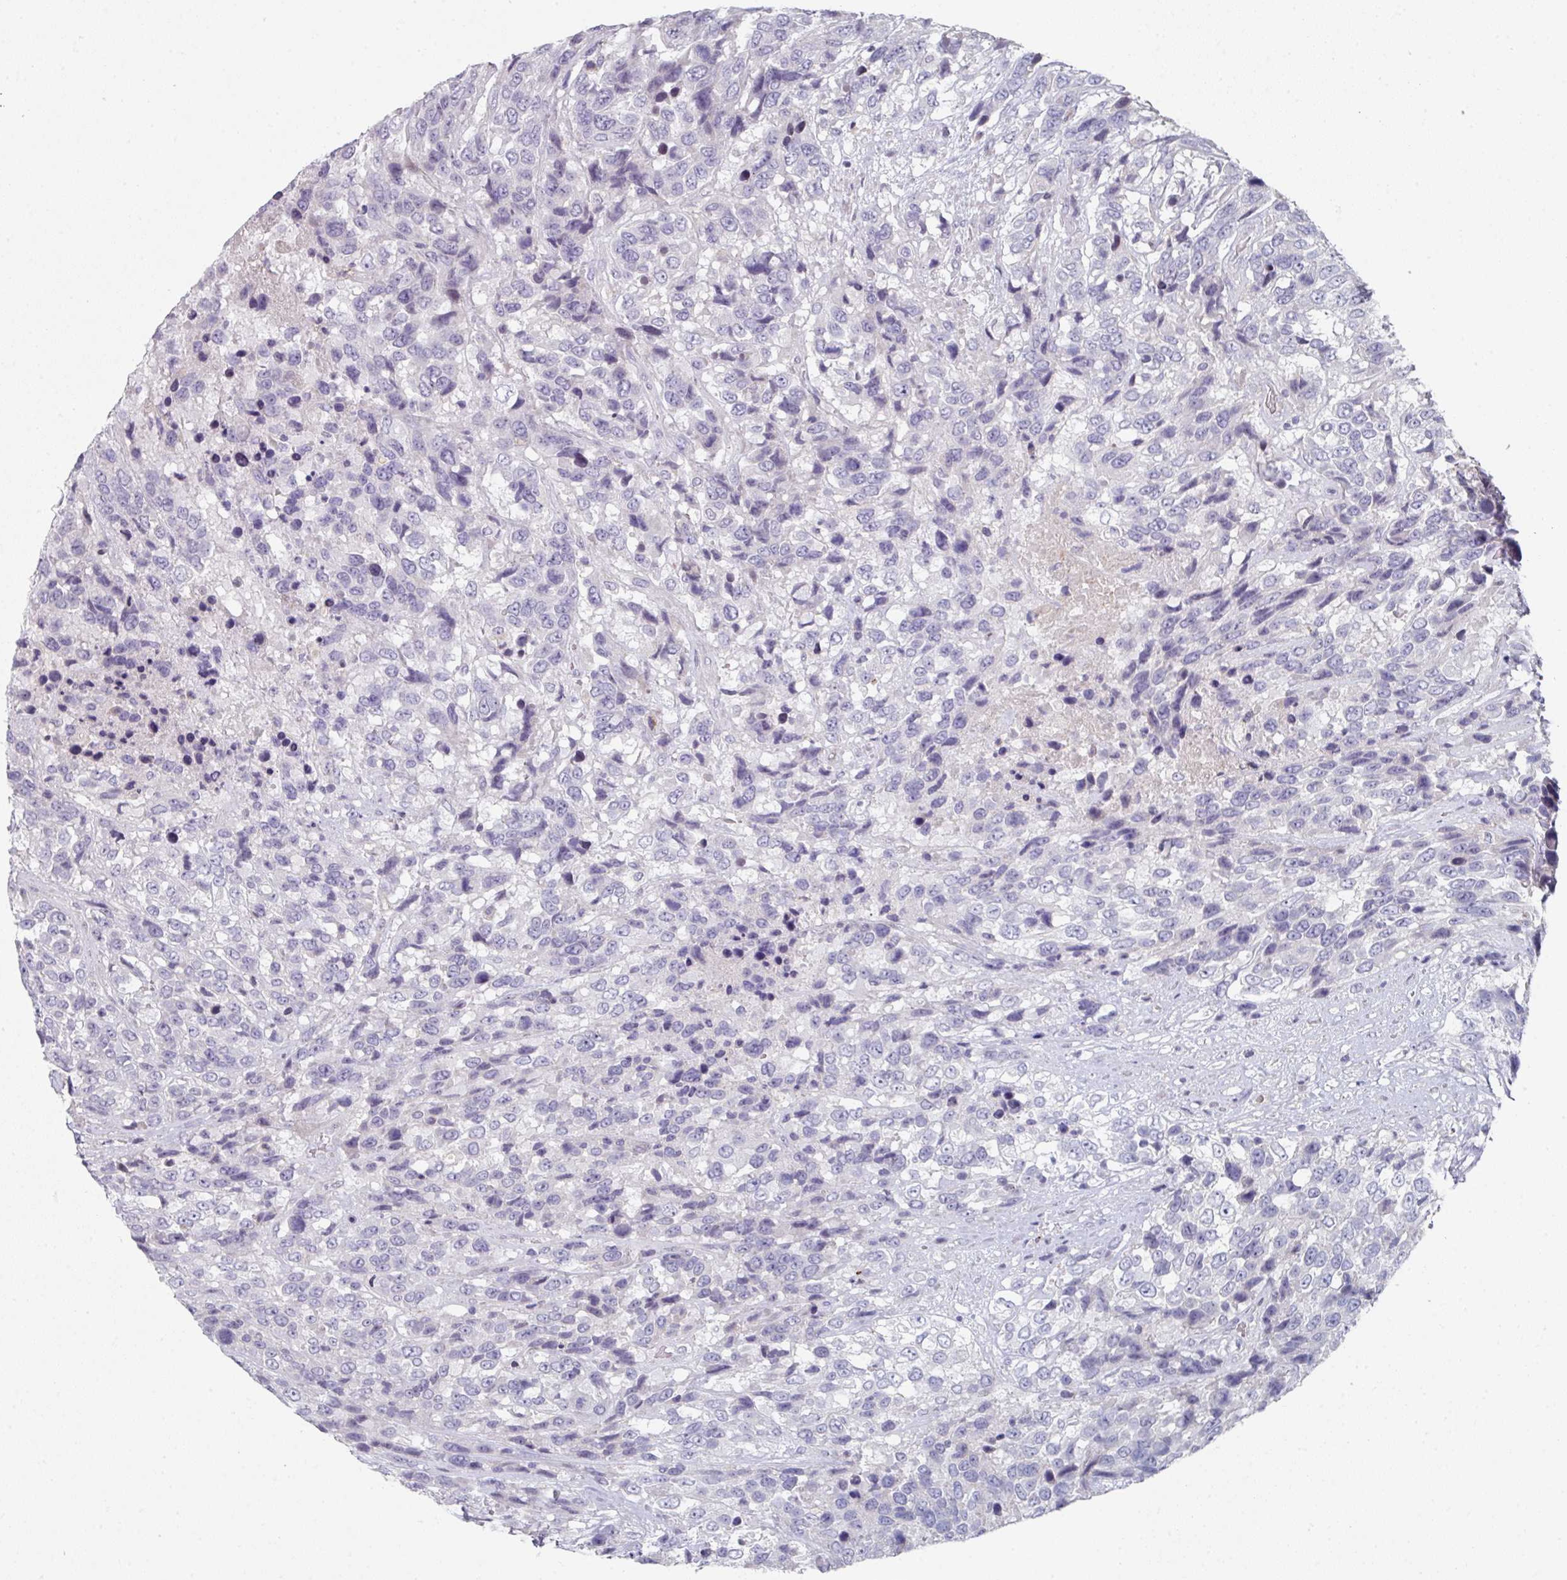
{"staining": {"intensity": "negative", "quantity": "none", "location": "none"}, "tissue": "urothelial cancer", "cell_type": "Tumor cells", "image_type": "cancer", "snomed": [{"axis": "morphology", "description": "Urothelial carcinoma, High grade"}, {"axis": "topography", "description": "Urinary bladder"}], "caption": "Tumor cells show no significant positivity in urothelial cancer.", "gene": "WSB2", "patient": {"sex": "female", "age": 70}}